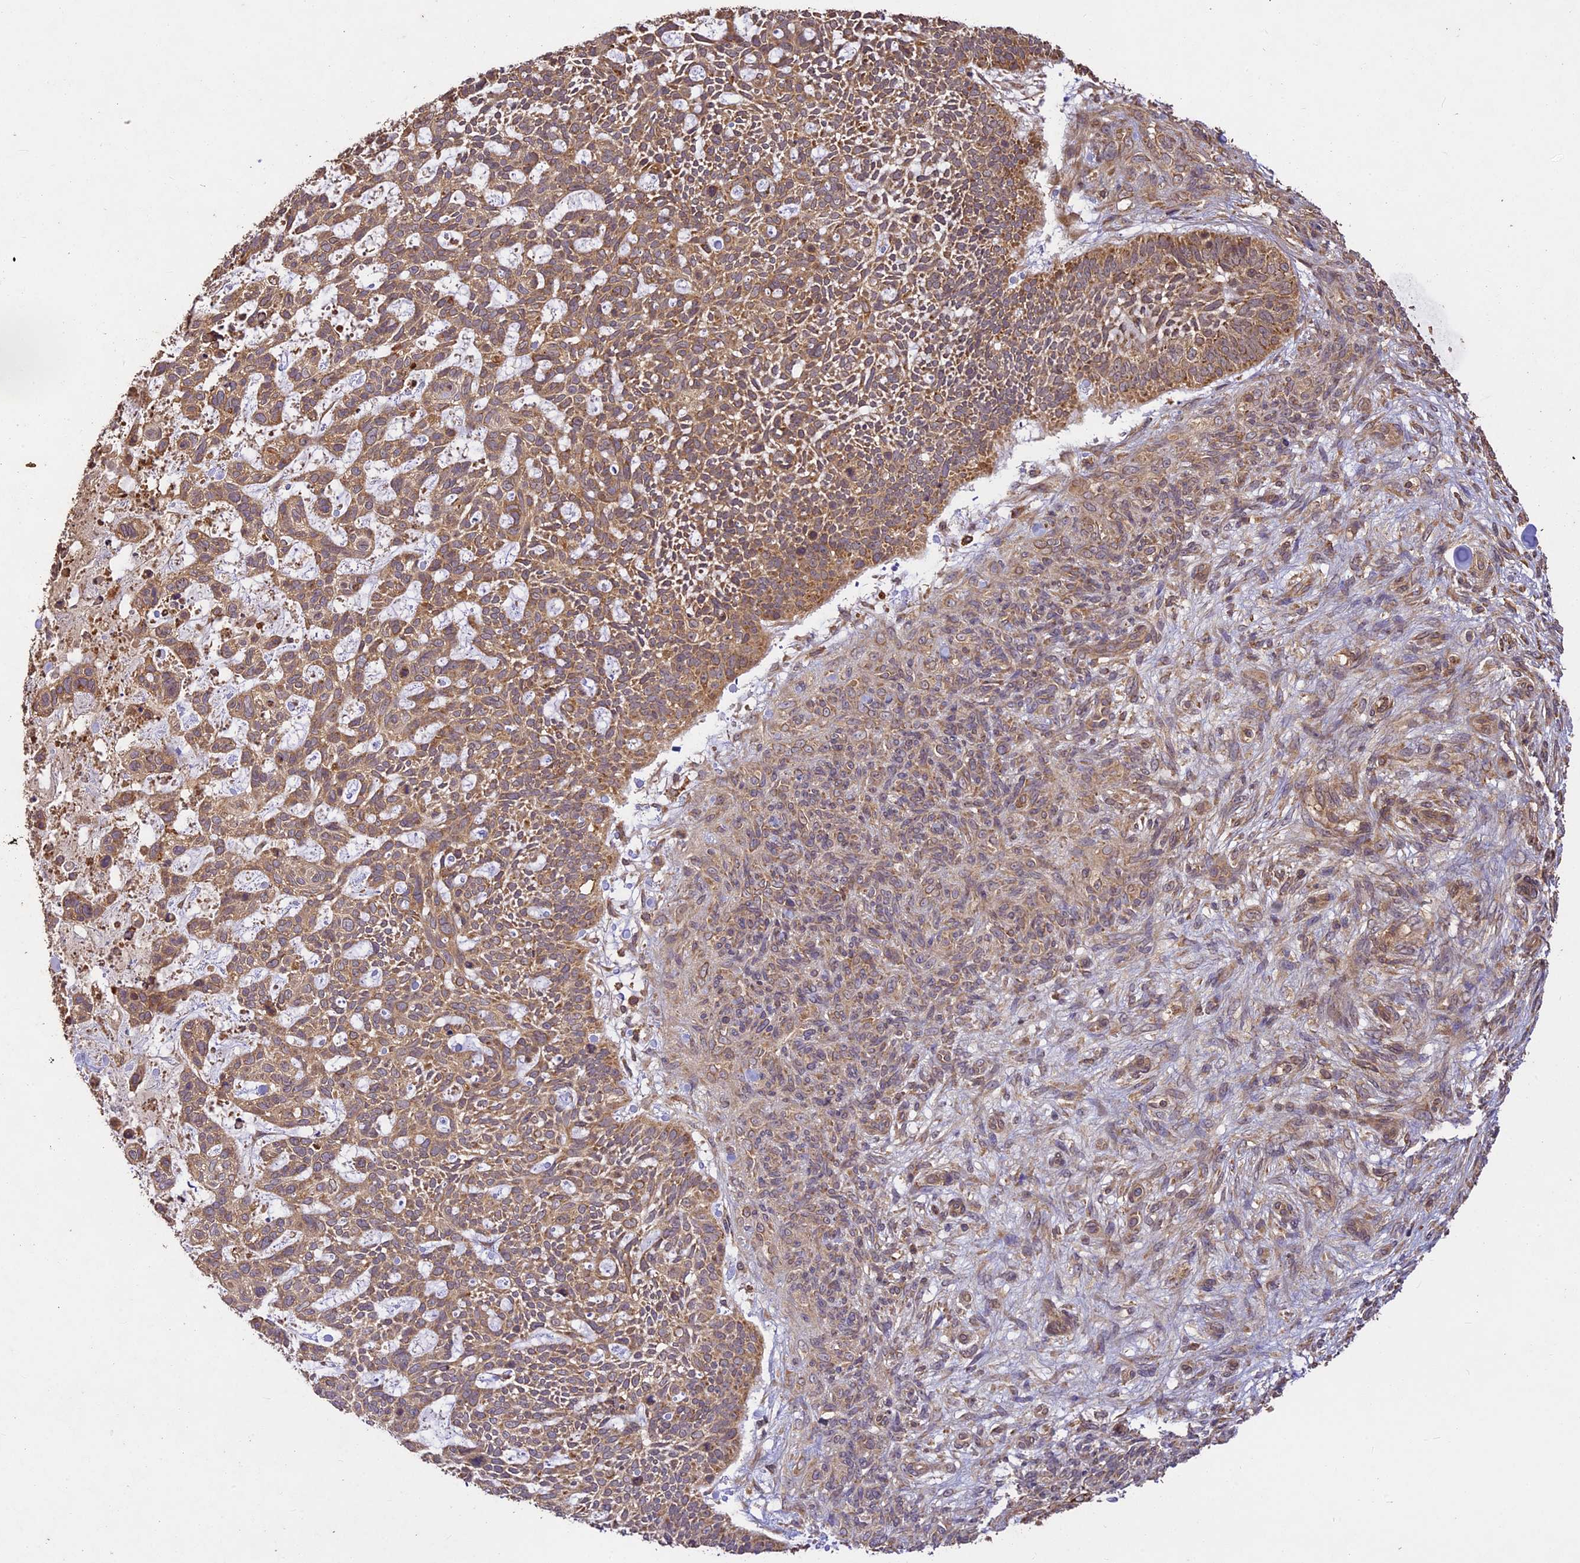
{"staining": {"intensity": "moderate", "quantity": ">75%", "location": "cytoplasmic/membranous"}, "tissue": "skin cancer", "cell_type": "Tumor cells", "image_type": "cancer", "snomed": [{"axis": "morphology", "description": "Basal cell carcinoma"}, {"axis": "topography", "description": "Skin"}], "caption": "This image reveals skin basal cell carcinoma stained with immunohistochemistry to label a protein in brown. The cytoplasmic/membranous of tumor cells show moderate positivity for the protein. Nuclei are counter-stained blue.", "gene": "BRAP", "patient": {"sex": "male", "age": 88}}